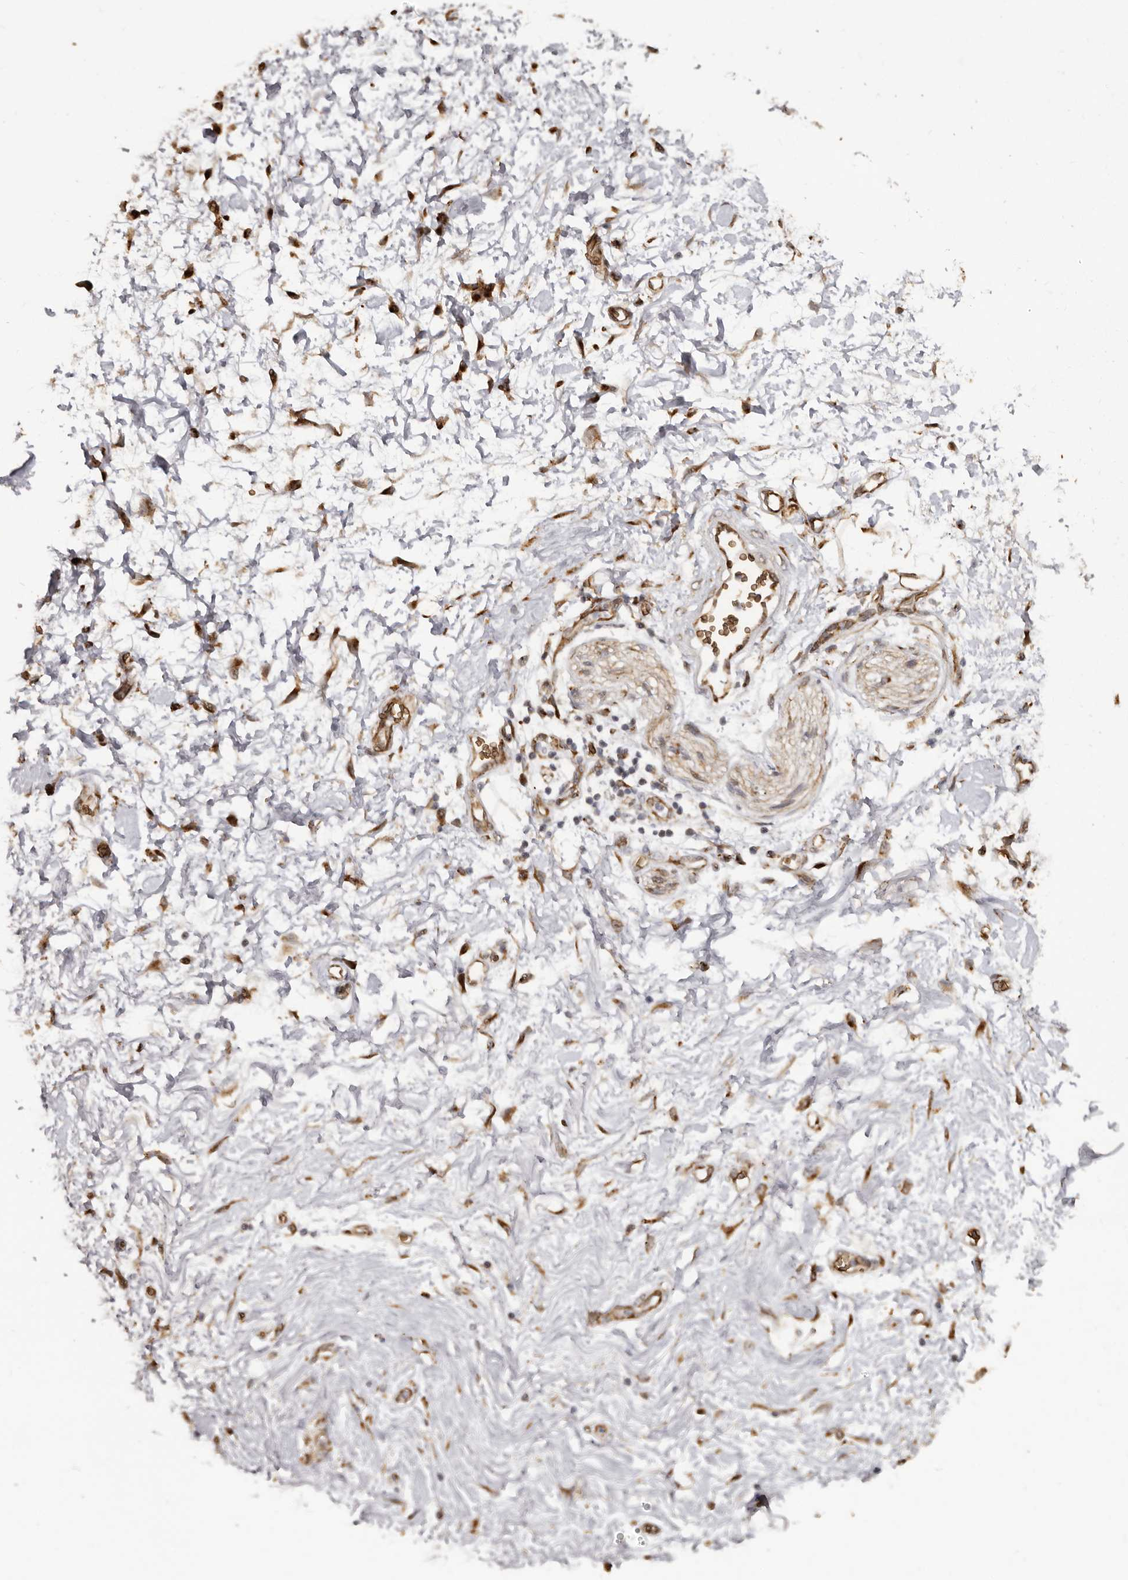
{"staining": {"intensity": "moderate", "quantity": ">75%", "location": "cytoplasmic/membranous"}, "tissue": "adipose tissue", "cell_type": "Adipocytes", "image_type": "normal", "snomed": [{"axis": "morphology", "description": "Normal tissue, NOS"}, {"axis": "morphology", "description": "Adenocarcinoma, NOS"}, {"axis": "topography", "description": "Pancreas"}, {"axis": "topography", "description": "Peripheral nerve tissue"}], "caption": "High-magnification brightfield microscopy of benign adipose tissue stained with DAB (brown) and counterstained with hematoxylin (blue). adipocytes exhibit moderate cytoplasmic/membranous positivity is identified in about>75% of cells.", "gene": "ENTREP1", "patient": {"sex": "male", "age": 59}}